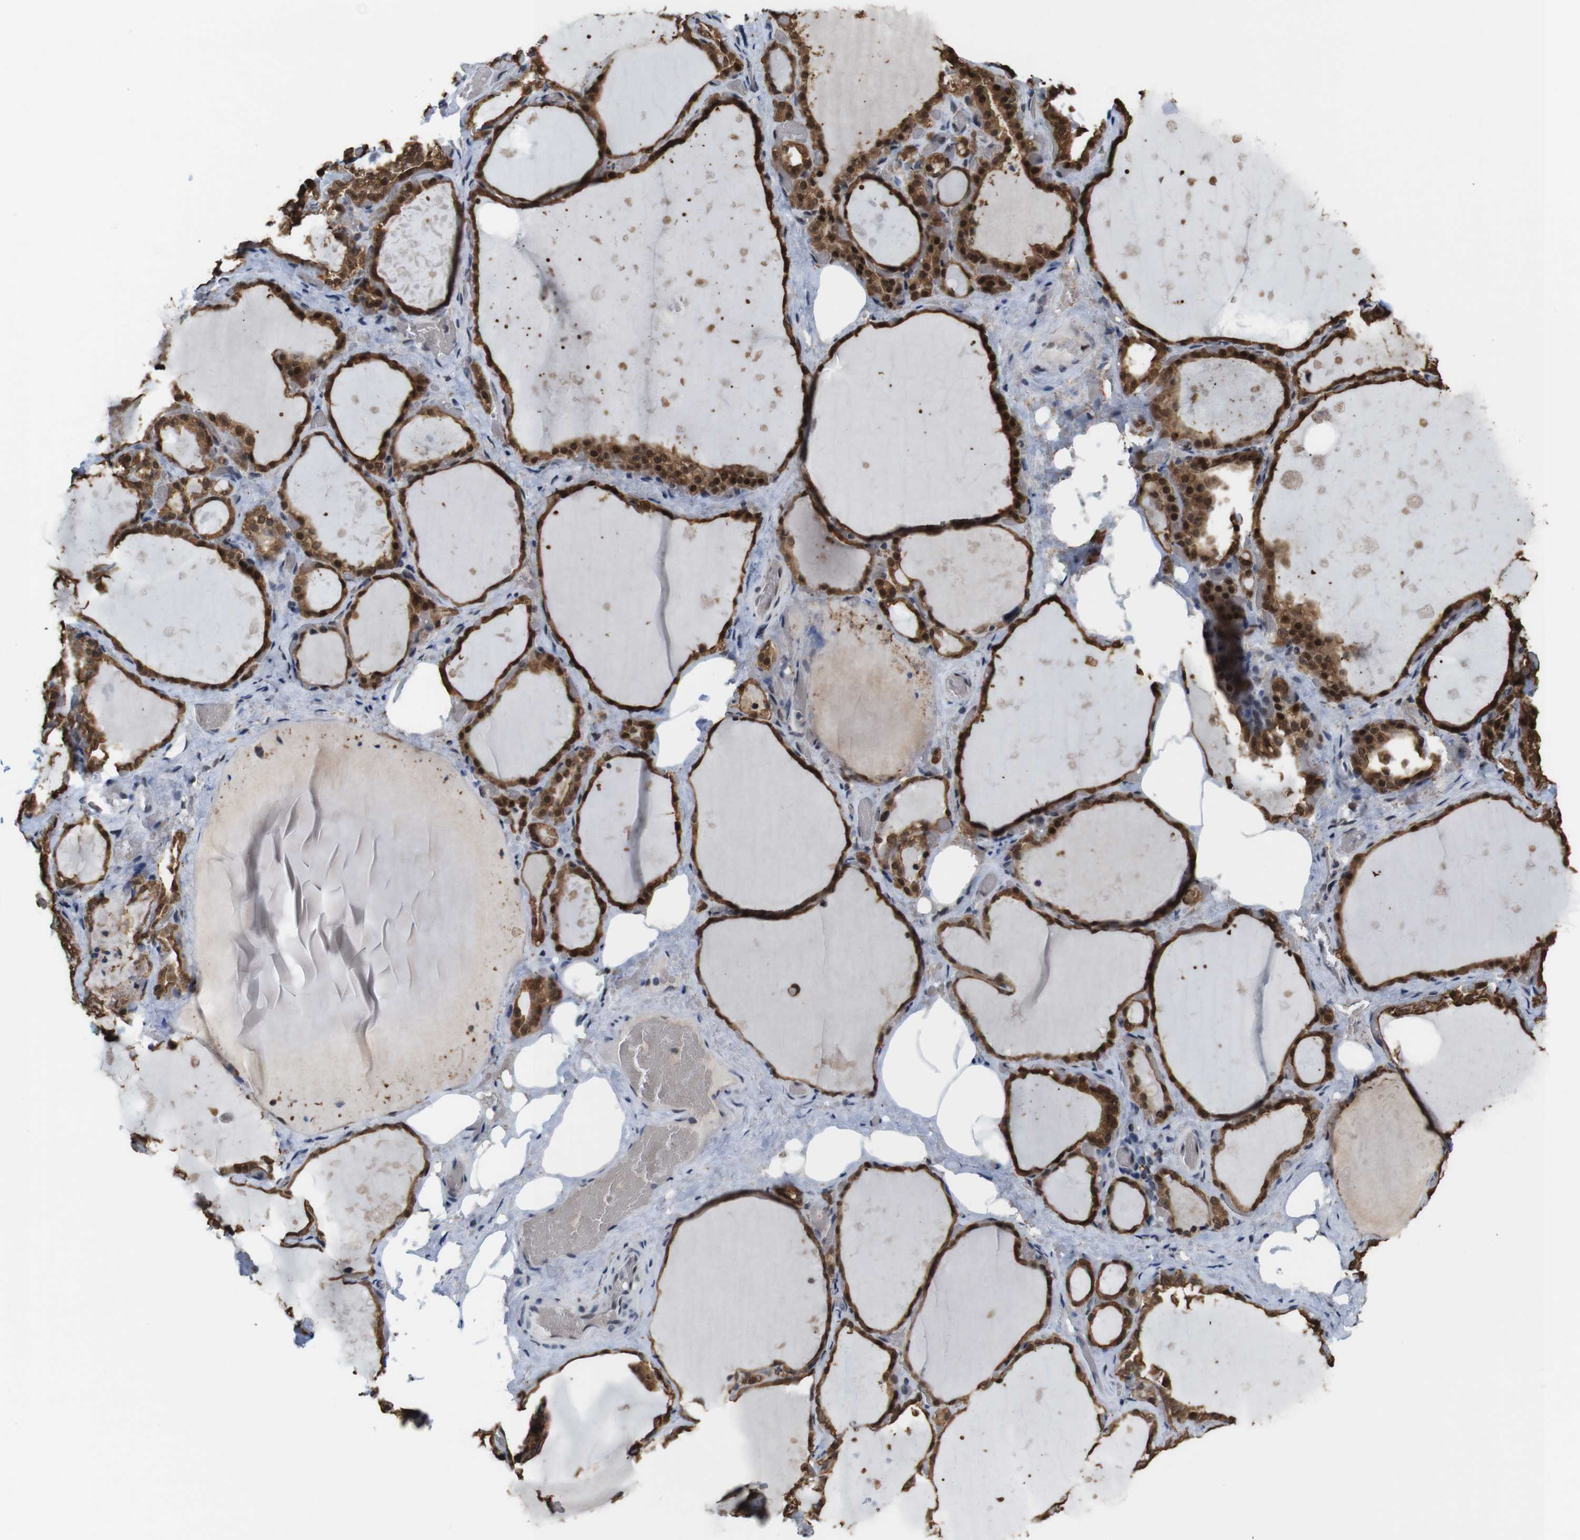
{"staining": {"intensity": "strong", "quantity": ">75%", "location": "cytoplasmic/membranous,nuclear"}, "tissue": "thyroid gland", "cell_type": "Glandular cells", "image_type": "normal", "snomed": [{"axis": "morphology", "description": "Normal tissue, NOS"}, {"axis": "topography", "description": "Thyroid gland"}], "caption": "The photomicrograph exhibits immunohistochemical staining of benign thyroid gland. There is strong cytoplasmic/membranous,nuclear expression is seen in about >75% of glandular cells. The staining is performed using DAB (3,3'-diaminobenzidine) brown chromogen to label protein expression. The nuclei are counter-stained blue using hematoxylin.", "gene": "PNMA8A", "patient": {"sex": "male", "age": 61}}